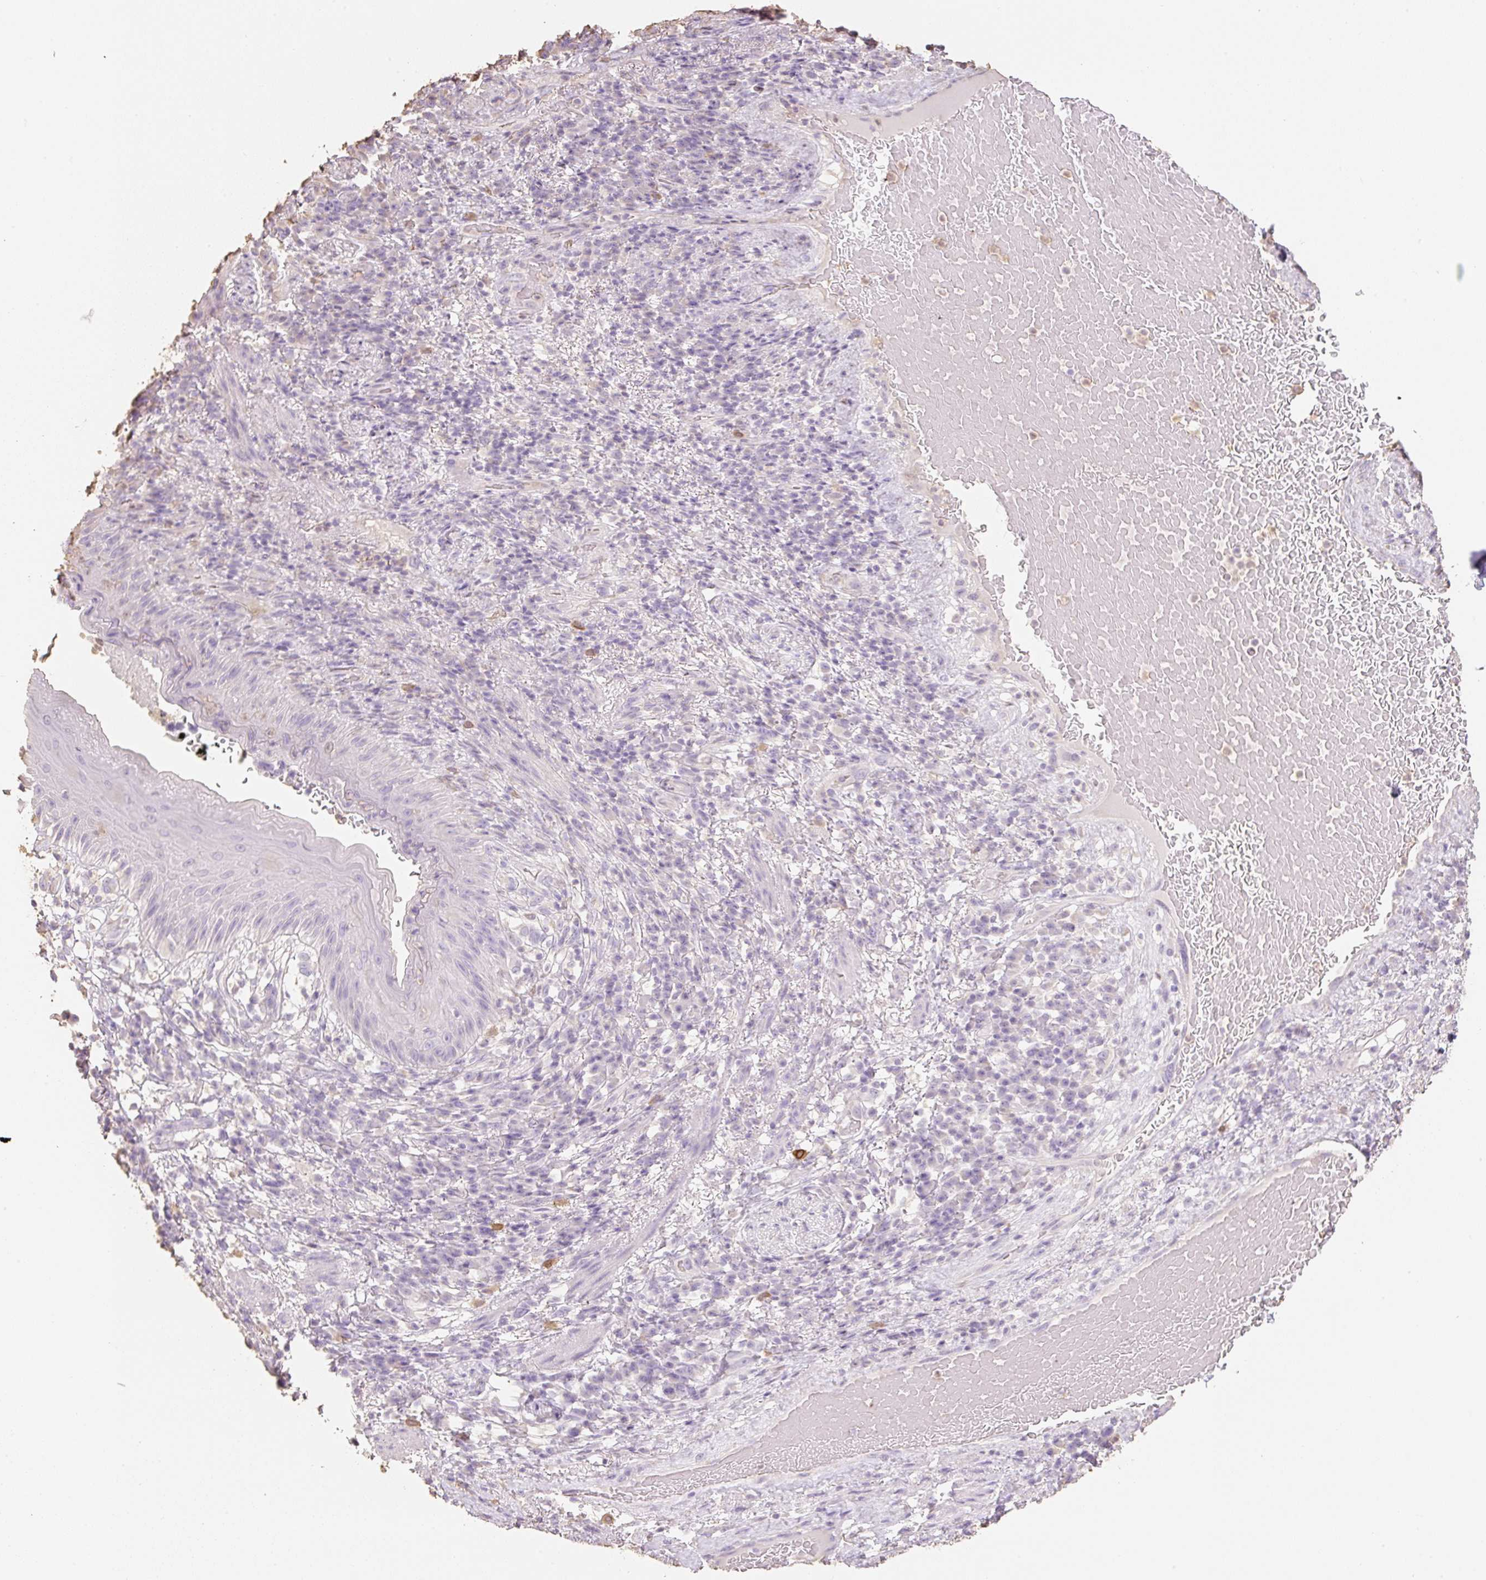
{"staining": {"intensity": "negative", "quantity": "none", "location": "none"}, "tissue": "skin", "cell_type": "Epidermal cells", "image_type": "normal", "snomed": [{"axis": "morphology", "description": "Normal tissue, NOS"}, {"axis": "topography", "description": "Anal"}], "caption": "High power microscopy histopathology image of an IHC histopathology image of unremarkable skin, revealing no significant expression in epidermal cells.", "gene": "MBOAT7", "patient": {"sex": "male", "age": 78}}